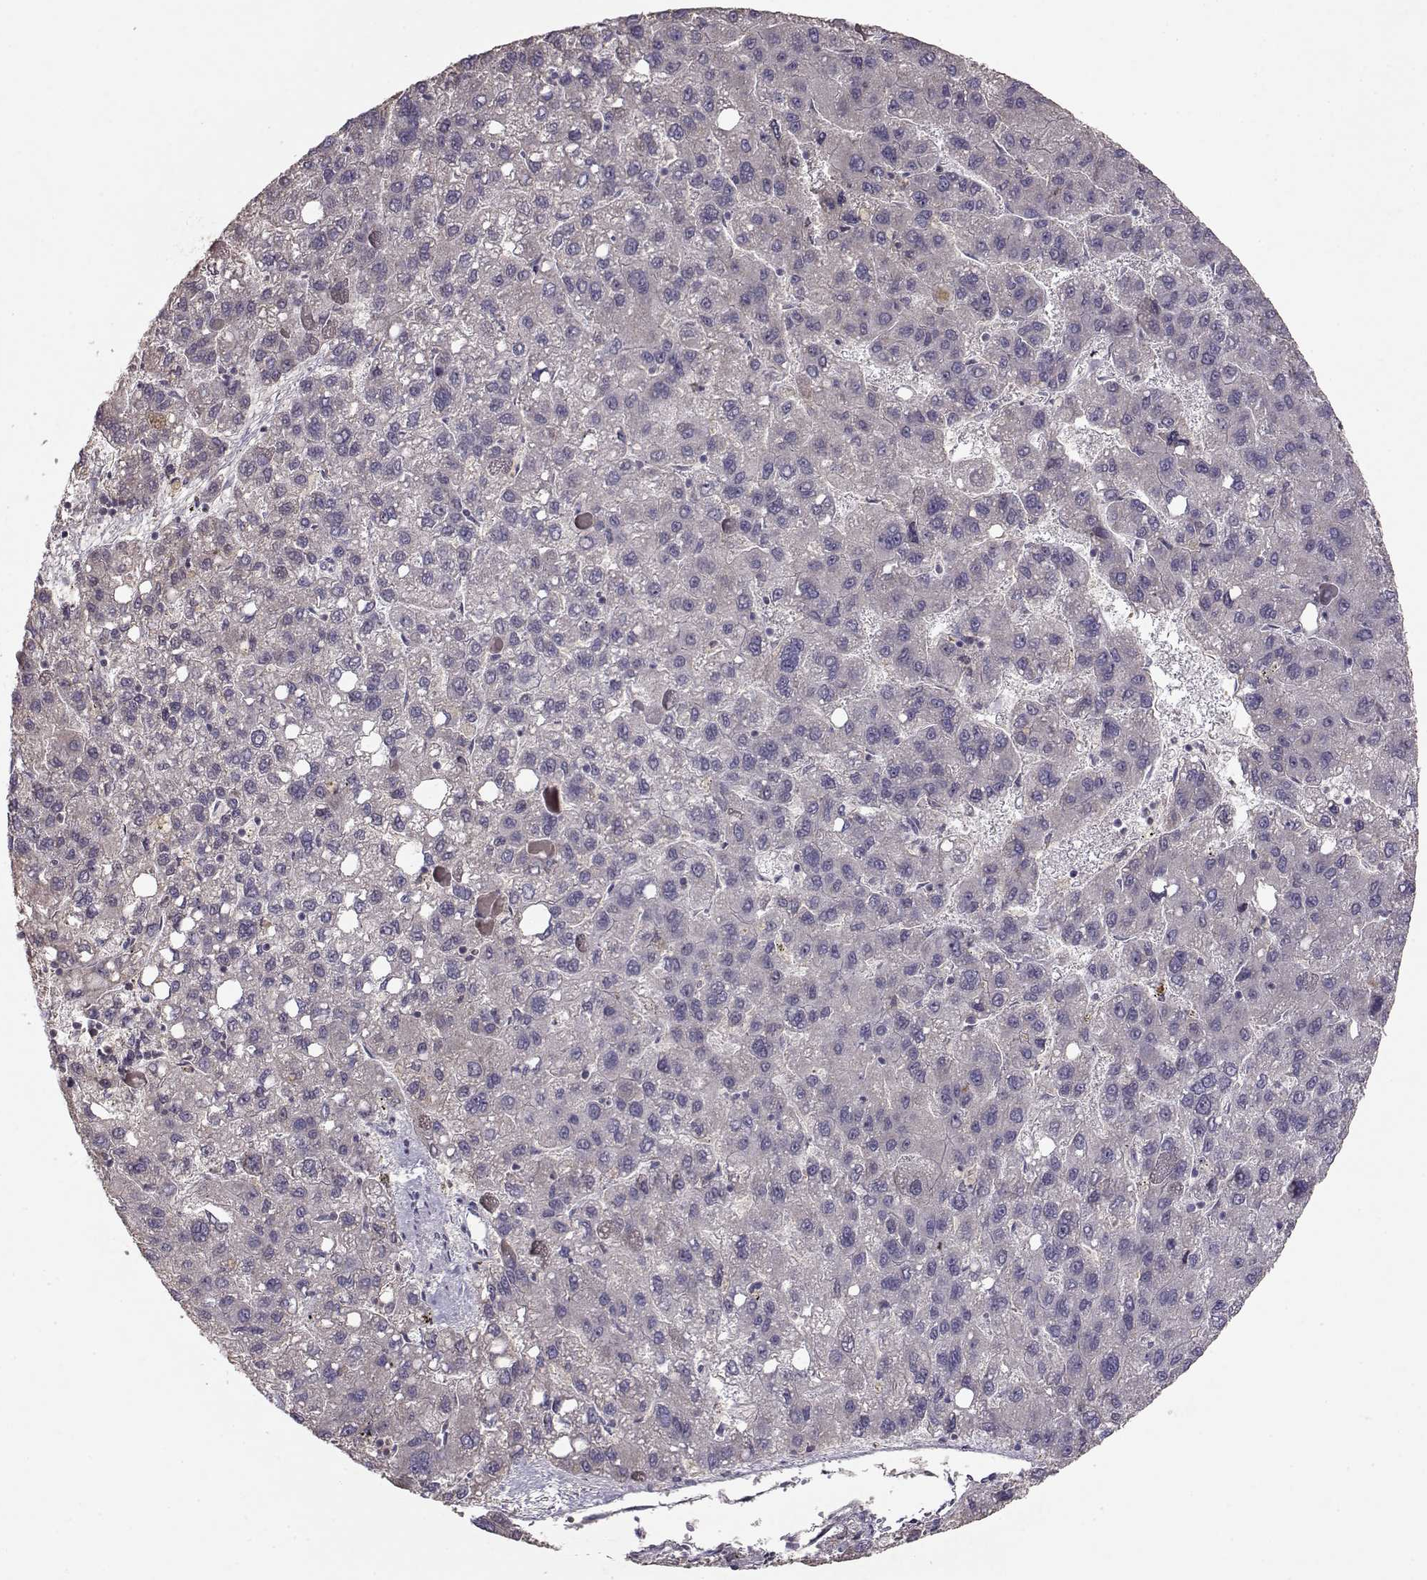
{"staining": {"intensity": "negative", "quantity": "none", "location": "none"}, "tissue": "liver cancer", "cell_type": "Tumor cells", "image_type": "cancer", "snomed": [{"axis": "morphology", "description": "Carcinoma, Hepatocellular, NOS"}, {"axis": "topography", "description": "Liver"}], "caption": "A high-resolution histopathology image shows immunohistochemistry (IHC) staining of hepatocellular carcinoma (liver), which reveals no significant positivity in tumor cells.", "gene": "PMCH", "patient": {"sex": "female", "age": 82}}